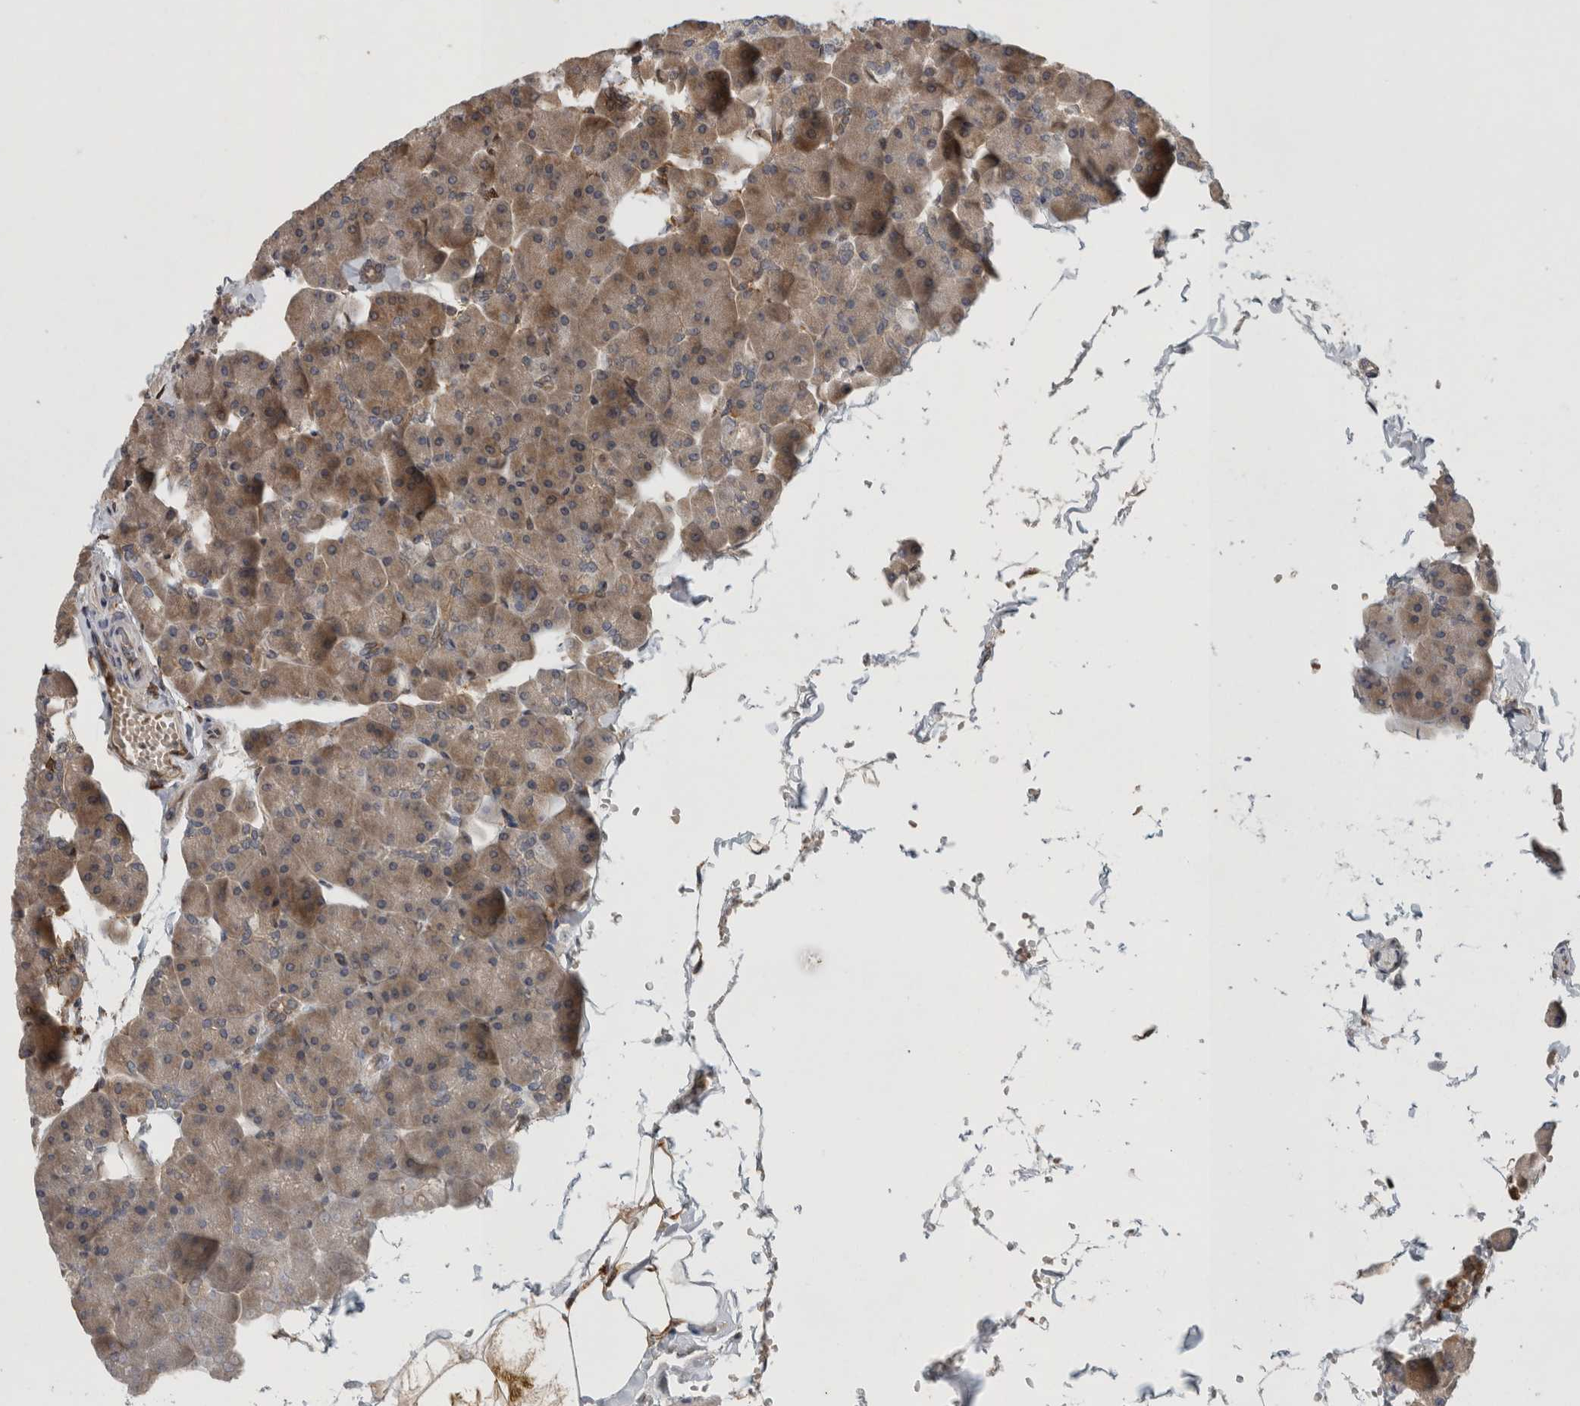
{"staining": {"intensity": "moderate", "quantity": ">75%", "location": "cytoplasmic/membranous"}, "tissue": "pancreas", "cell_type": "Exocrine glandular cells", "image_type": "normal", "snomed": [{"axis": "morphology", "description": "Normal tissue, NOS"}, {"axis": "topography", "description": "Pancreas"}], "caption": "Immunohistochemical staining of unremarkable human pancreas exhibits medium levels of moderate cytoplasmic/membranous staining in about >75% of exocrine glandular cells.", "gene": "ASTN2", "patient": {"sex": "male", "age": 35}}